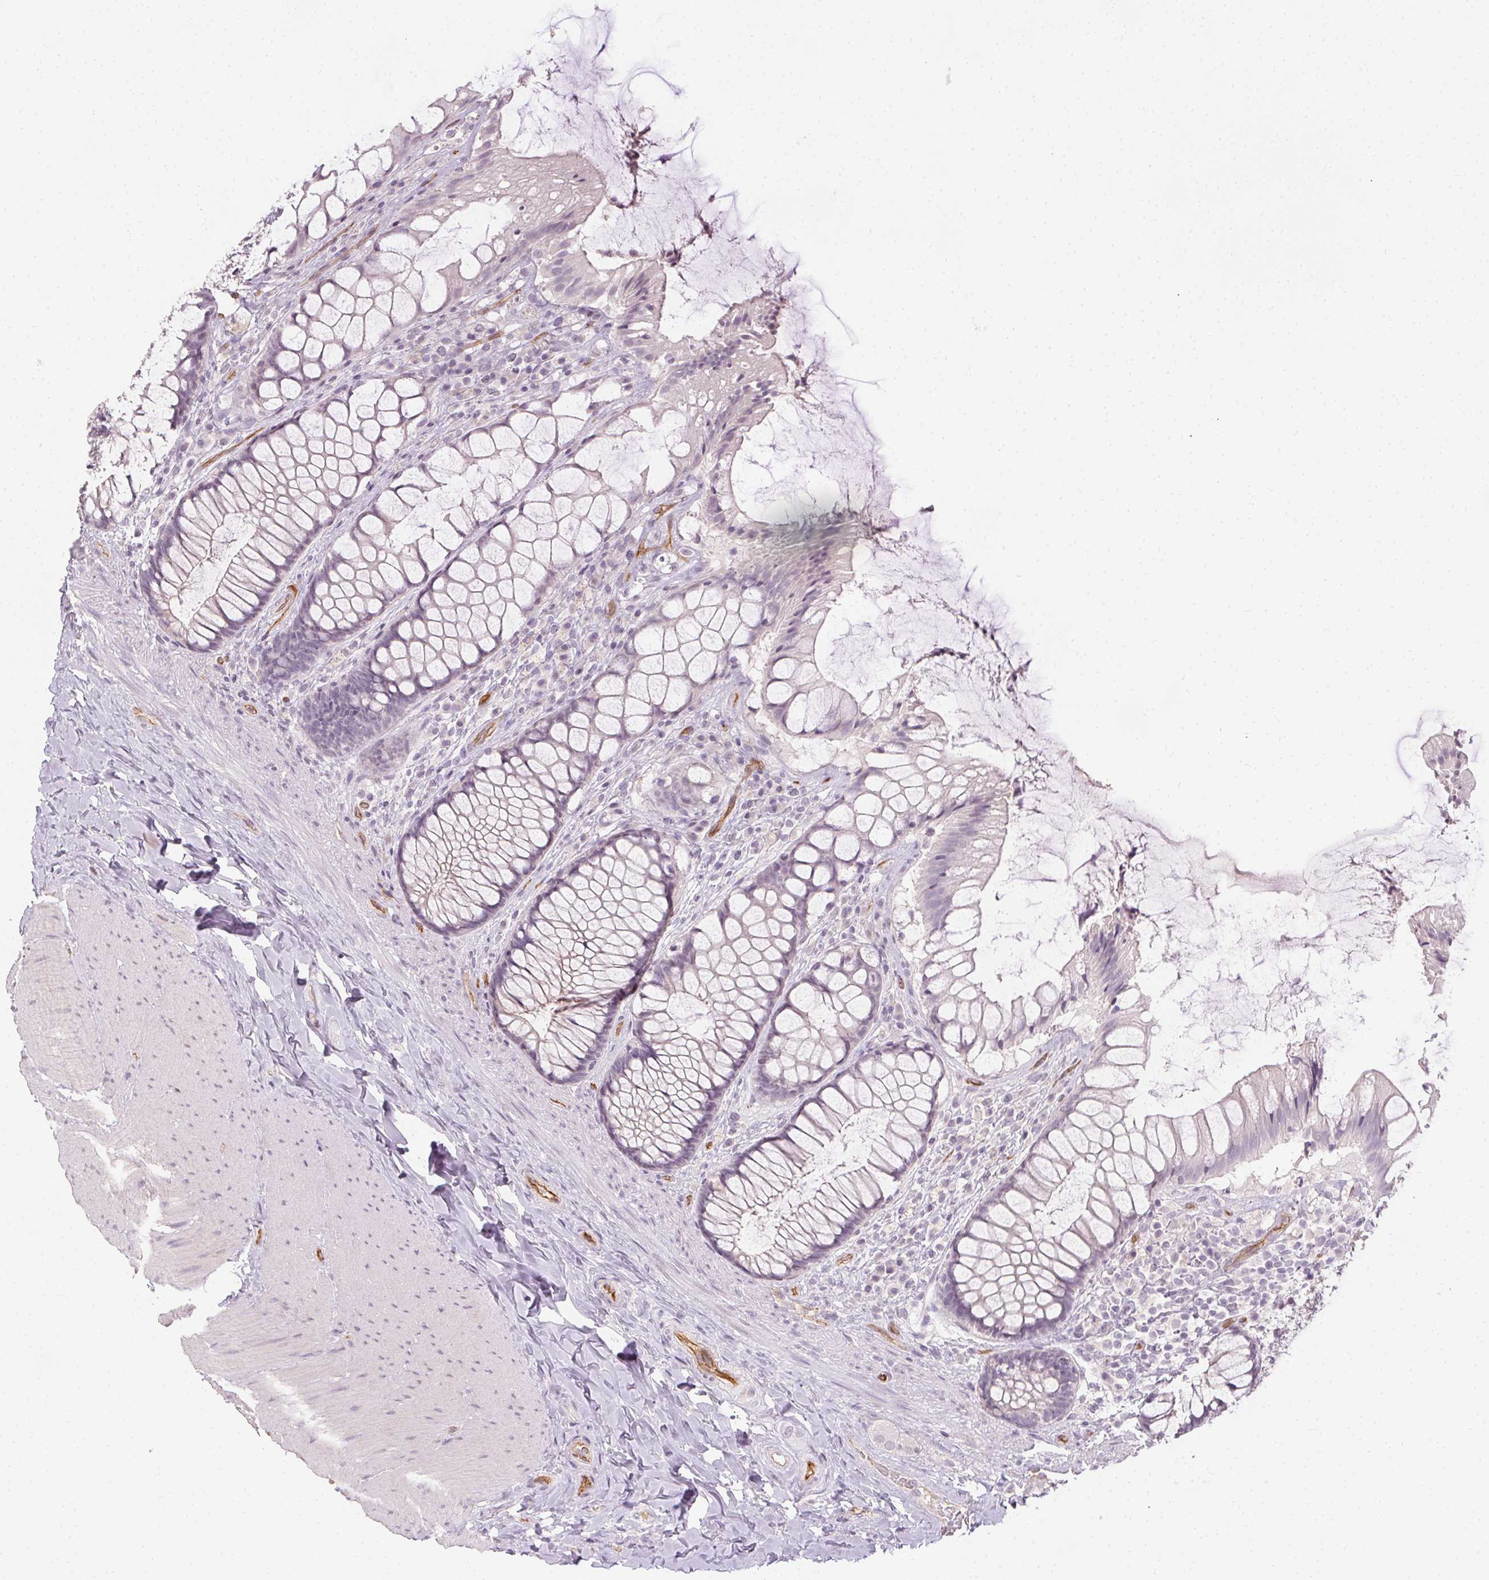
{"staining": {"intensity": "negative", "quantity": "none", "location": "none"}, "tissue": "rectum", "cell_type": "Glandular cells", "image_type": "normal", "snomed": [{"axis": "morphology", "description": "Normal tissue, NOS"}, {"axis": "topography", "description": "Rectum"}], "caption": "Immunohistochemistry image of benign rectum: human rectum stained with DAB reveals no significant protein staining in glandular cells. The staining was performed using DAB (3,3'-diaminobenzidine) to visualize the protein expression in brown, while the nuclei were stained in blue with hematoxylin (Magnification: 20x).", "gene": "PODXL", "patient": {"sex": "female", "age": 58}}